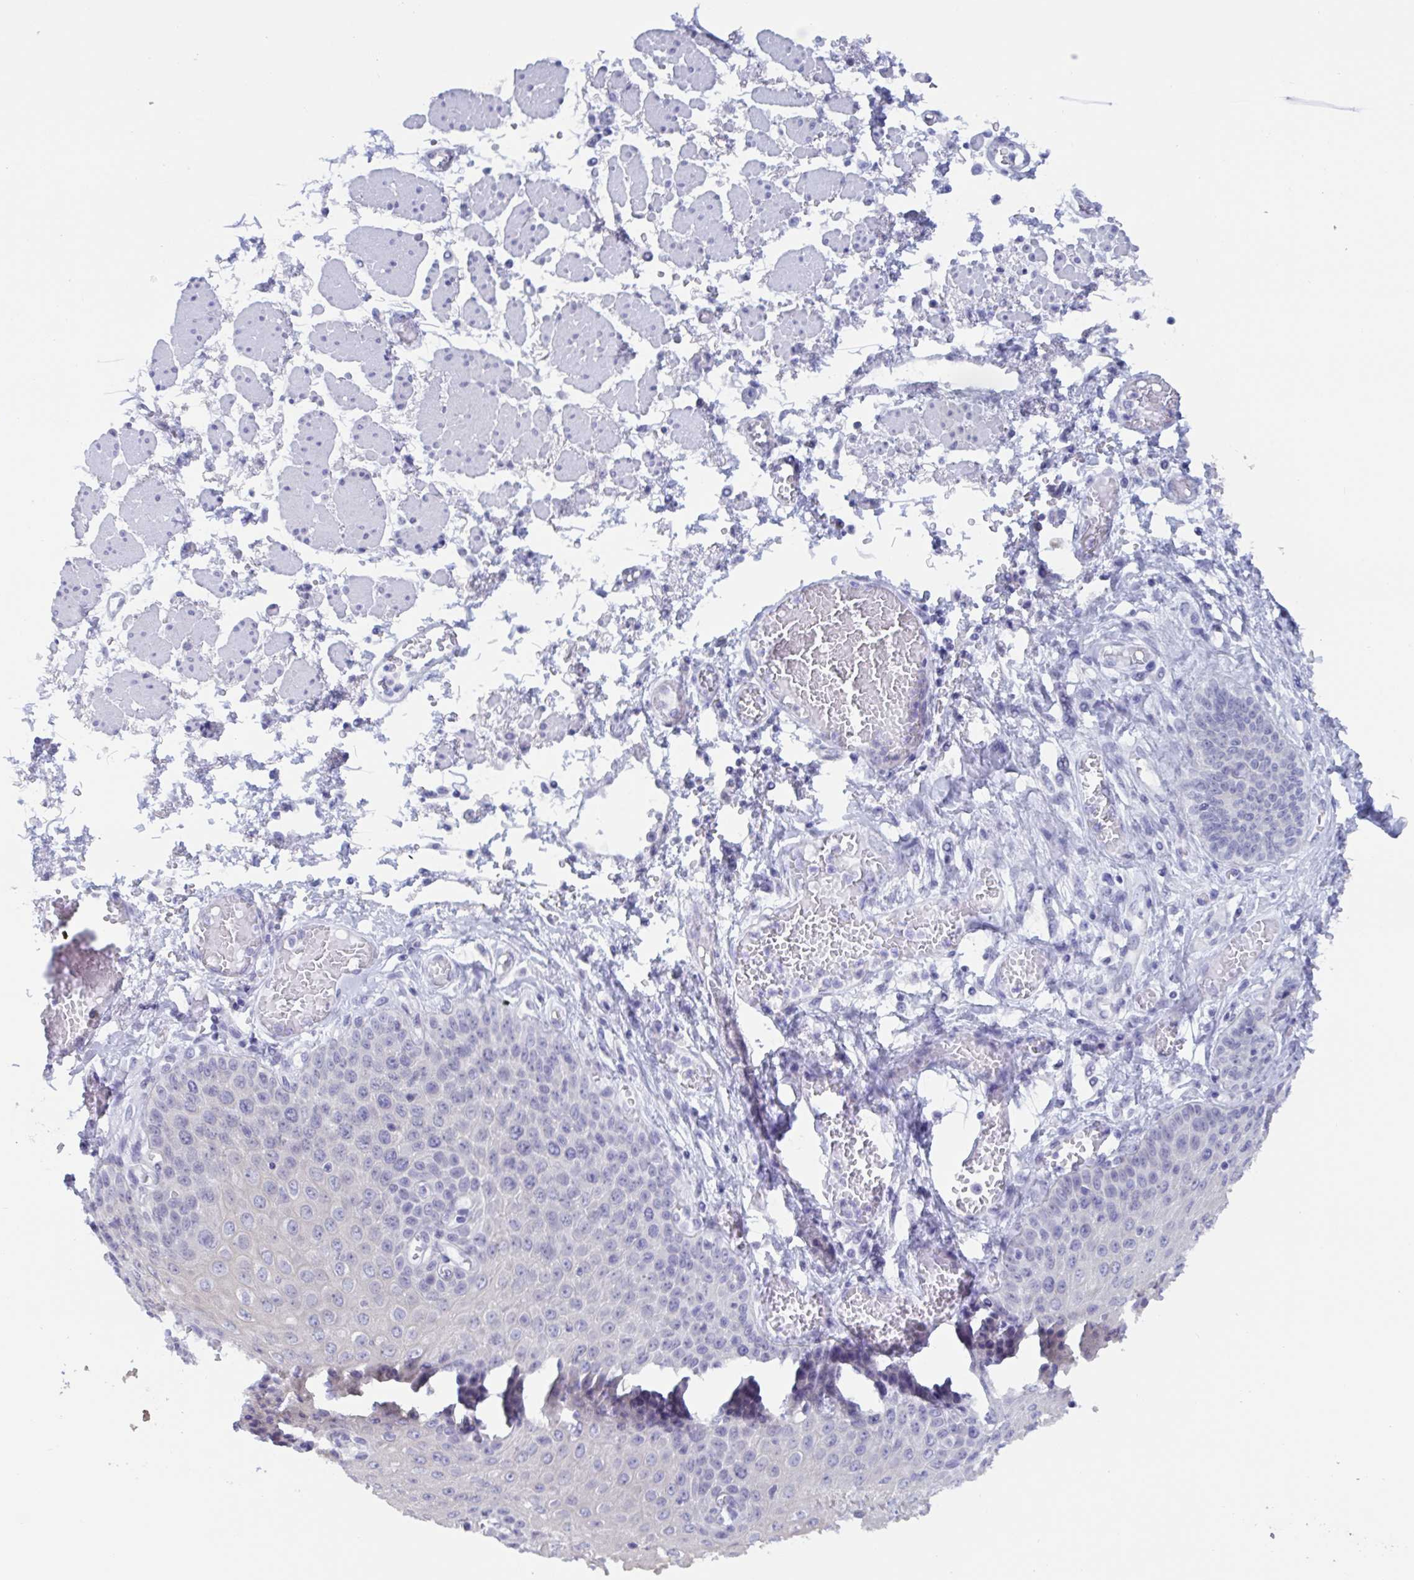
{"staining": {"intensity": "negative", "quantity": "none", "location": "none"}, "tissue": "esophagus", "cell_type": "Squamous epithelial cells", "image_type": "normal", "snomed": [{"axis": "morphology", "description": "Normal tissue, NOS"}, {"axis": "morphology", "description": "Adenocarcinoma, NOS"}, {"axis": "topography", "description": "Esophagus"}], "caption": "Human esophagus stained for a protein using IHC demonstrates no staining in squamous epithelial cells.", "gene": "CDX4", "patient": {"sex": "male", "age": 81}}